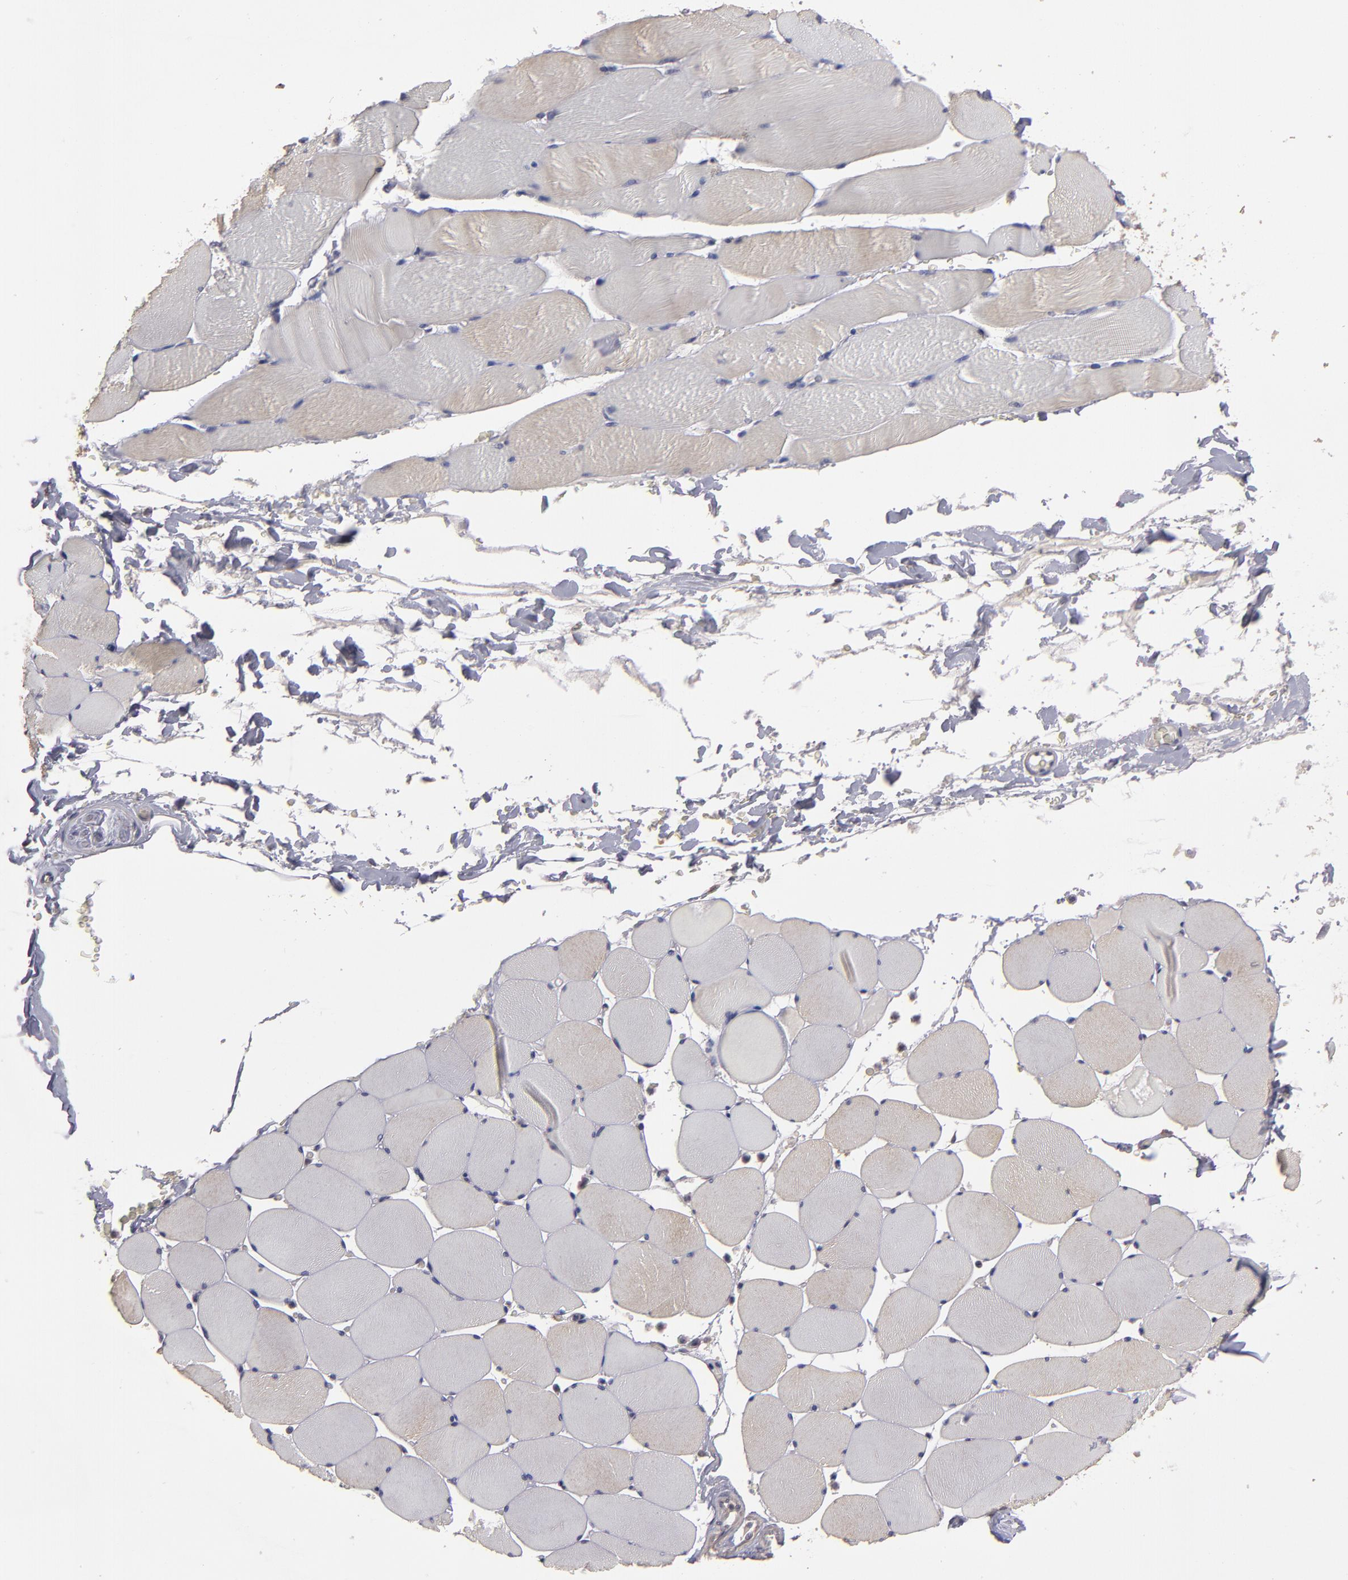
{"staining": {"intensity": "weak", "quantity": "25%-75%", "location": "cytoplasmic/membranous"}, "tissue": "skeletal muscle", "cell_type": "Myocytes", "image_type": "normal", "snomed": [{"axis": "morphology", "description": "Normal tissue, NOS"}, {"axis": "topography", "description": "Skeletal muscle"}], "caption": "The photomicrograph demonstrates immunohistochemical staining of normal skeletal muscle. There is weak cytoplasmic/membranous positivity is seen in about 25%-75% of myocytes.", "gene": "CTSO", "patient": {"sex": "male", "age": 62}}